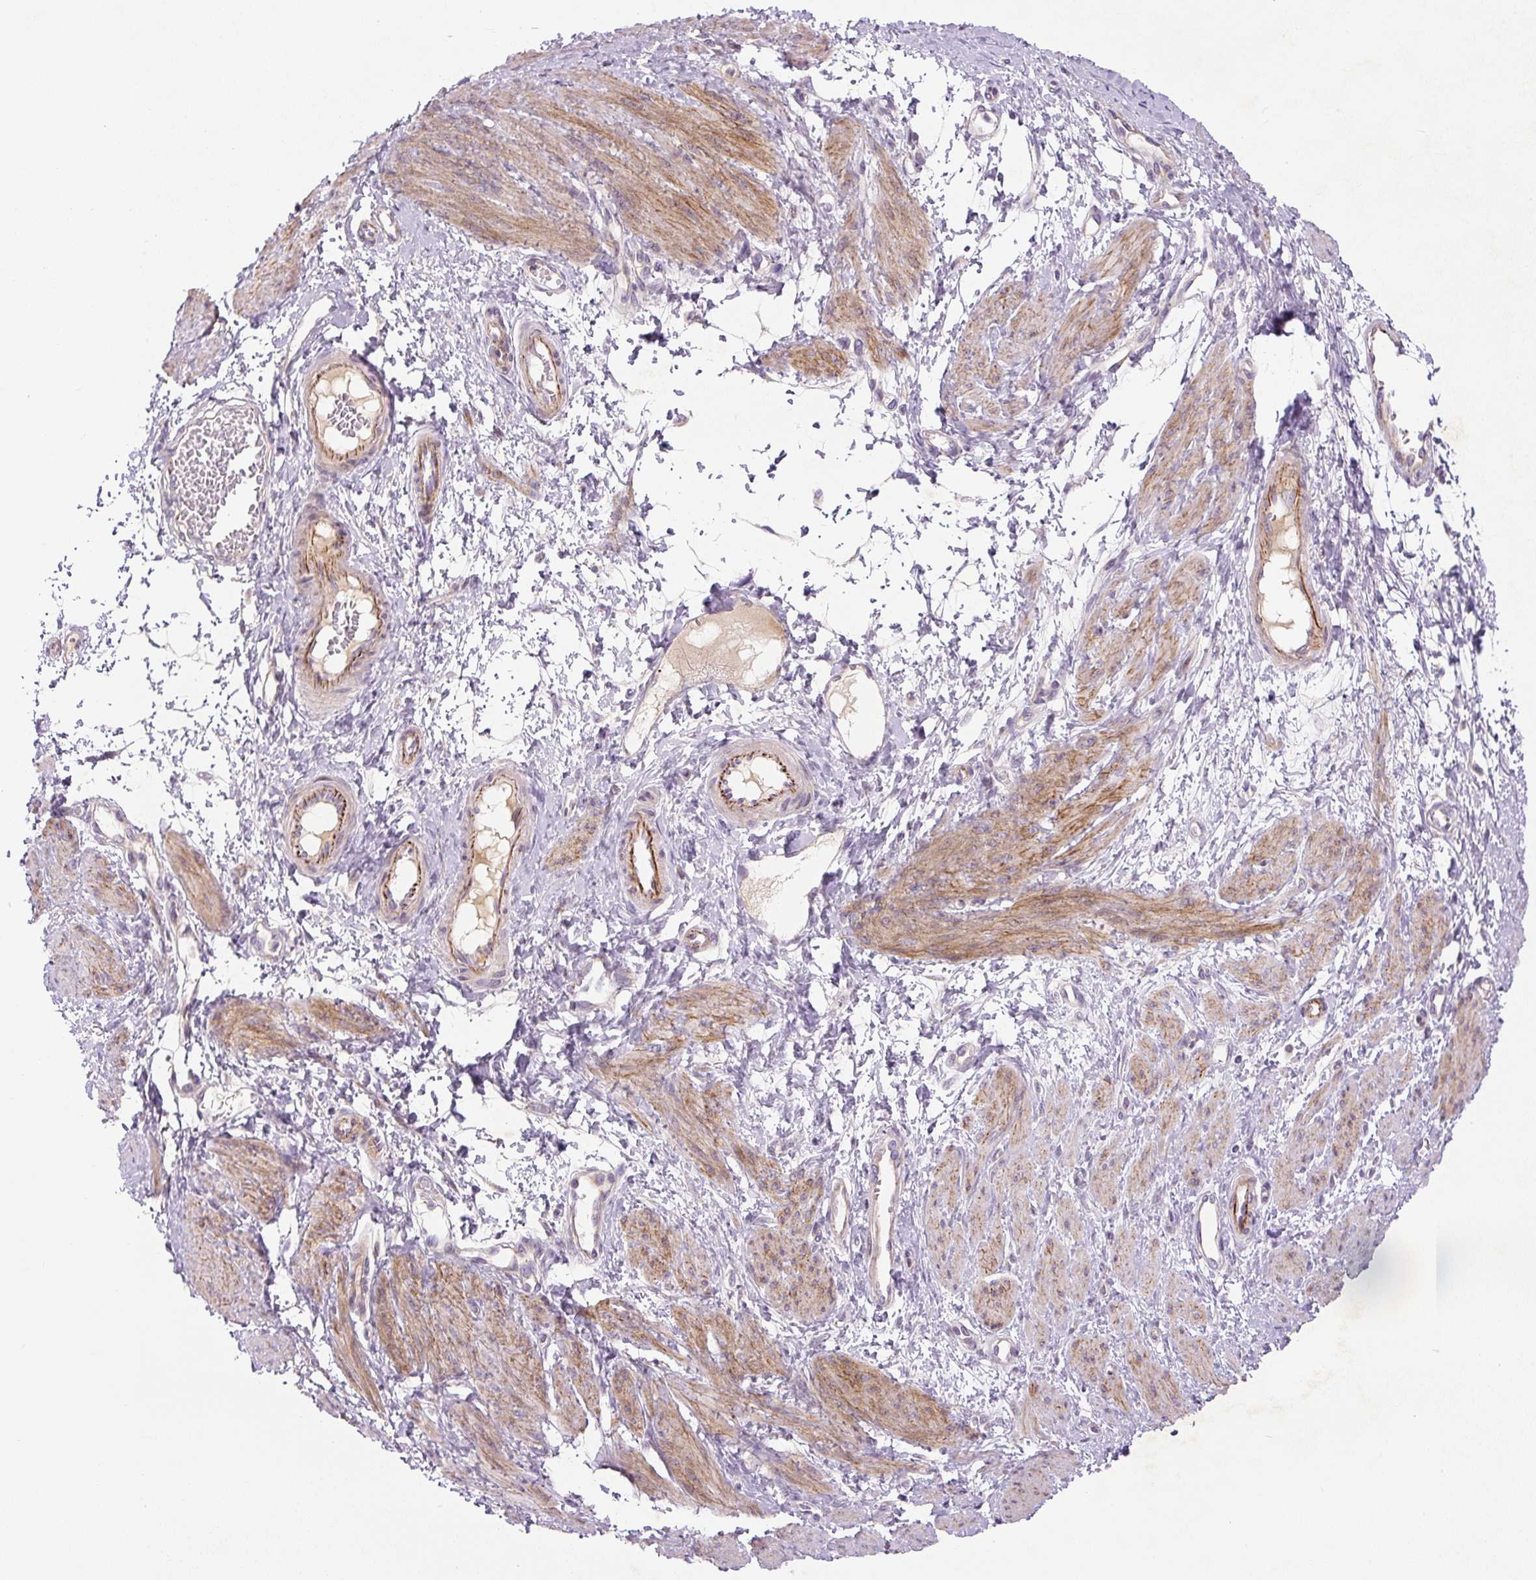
{"staining": {"intensity": "moderate", "quantity": "25%-75%", "location": "cytoplasmic/membranous"}, "tissue": "smooth muscle", "cell_type": "Smooth muscle cells", "image_type": "normal", "snomed": [{"axis": "morphology", "description": "Normal tissue, NOS"}, {"axis": "topography", "description": "Smooth muscle"}, {"axis": "topography", "description": "Uterus"}], "caption": "DAB immunohistochemical staining of benign smooth muscle demonstrates moderate cytoplasmic/membranous protein expression in about 25%-75% of smooth muscle cells.", "gene": "CCNI2", "patient": {"sex": "female", "age": 39}}